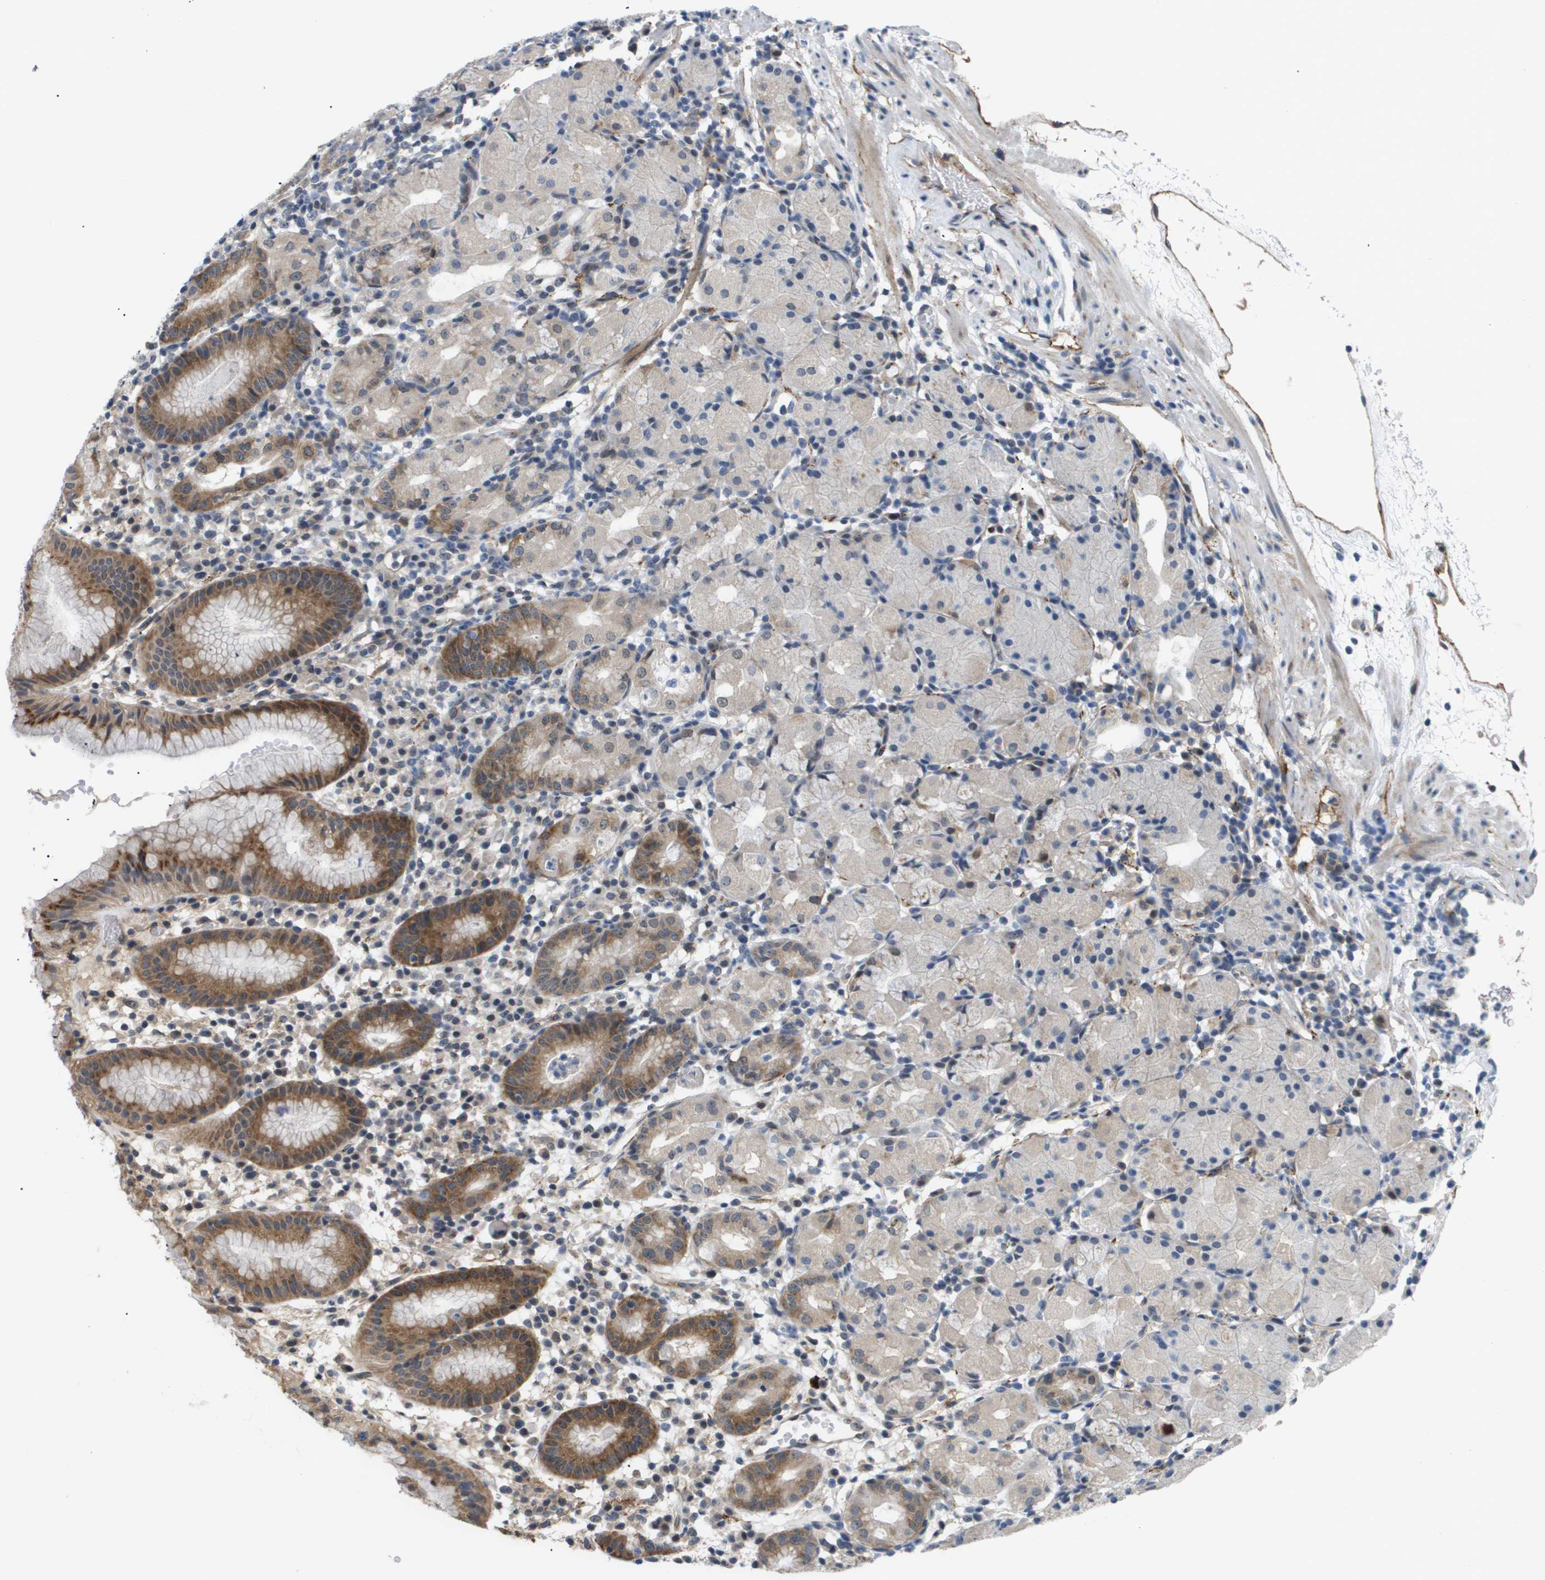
{"staining": {"intensity": "moderate", "quantity": "25%-75%", "location": "cytoplasmic/membranous"}, "tissue": "stomach", "cell_type": "Glandular cells", "image_type": "normal", "snomed": [{"axis": "morphology", "description": "Normal tissue, NOS"}, {"axis": "topography", "description": "Stomach"}, {"axis": "topography", "description": "Stomach, lower"}], "caption": "Stomach stained for a protein demonstrates moderate cytoplasmic/membranous positivity in glandular cells. The staining was performed using DAB (3,3'-diaminobenzidine) to visualize the protein expression in brown, while the nuclei were stained in blue with hematoxylin (Magnification: 20x).", "gene": "OTUD5", "patient": {"sex": "female", "age": 75}}